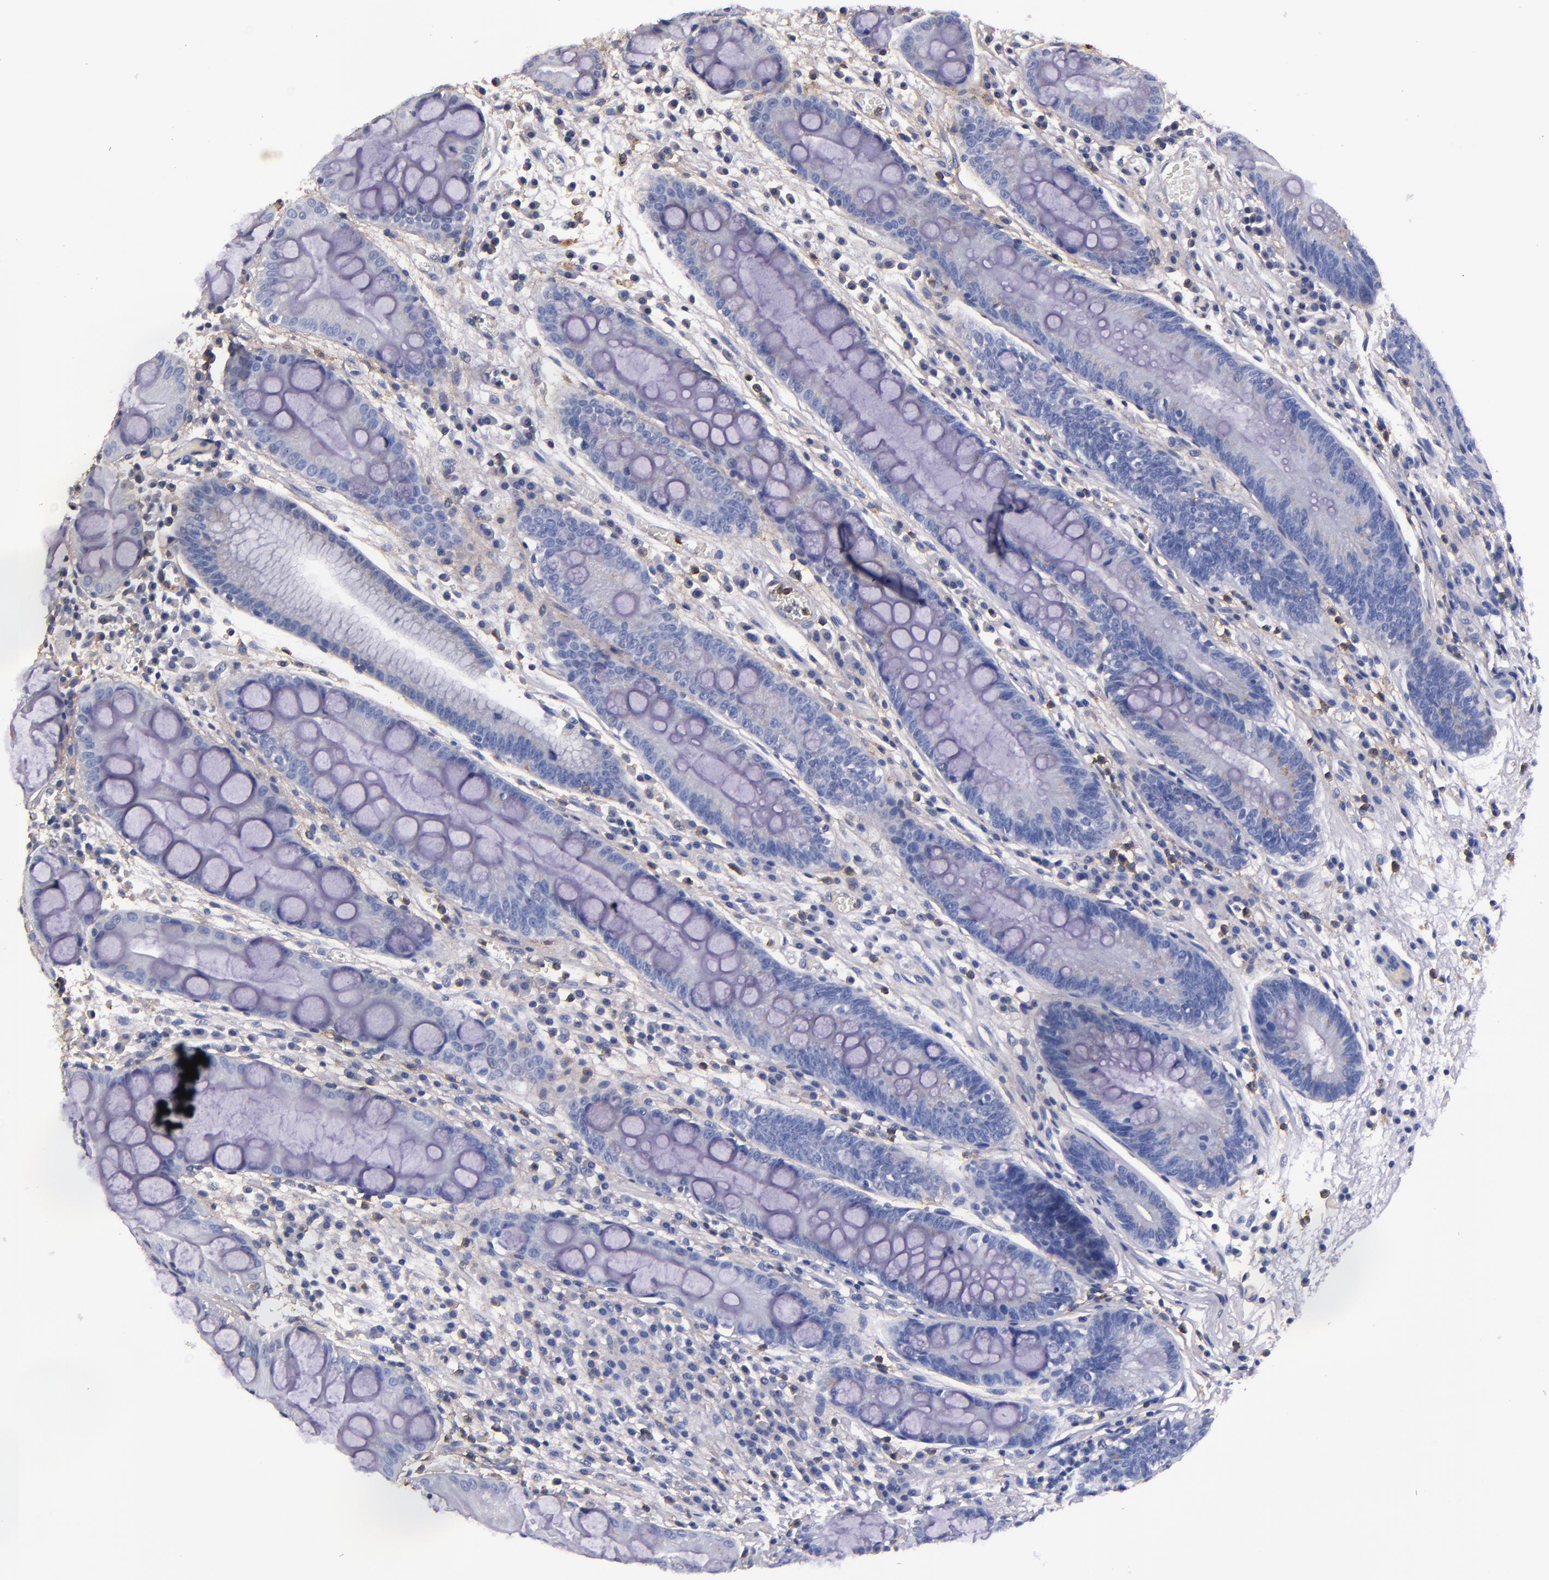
{"staining": {"intensity": "moderate", "quantity": "25%-75%", "location": "cytoplasmic/membranous"}, "tissue": "stomach", "cell_type": "Glandular cells", "image_type": "normal", "snomed": [{"axis": "morphology", "description": "Normal tissue, NOS"}, {"axis": "morphology", "description": "Inflammation, NOS"}, {"axis": "topography", "description": "Stomach, lower"}], "caption": "Brown immunohistochemical staining in normal stomach reveals moderate cytoplasmic/membranous expression in approximately 25%-75% of glandular cells. Immunohistochemistry (ihc) stains the protein of interest in brown and the nuclei are stained blue.", "gene": "SIRPA", "patient": {"sex": "male", "age": 59}}